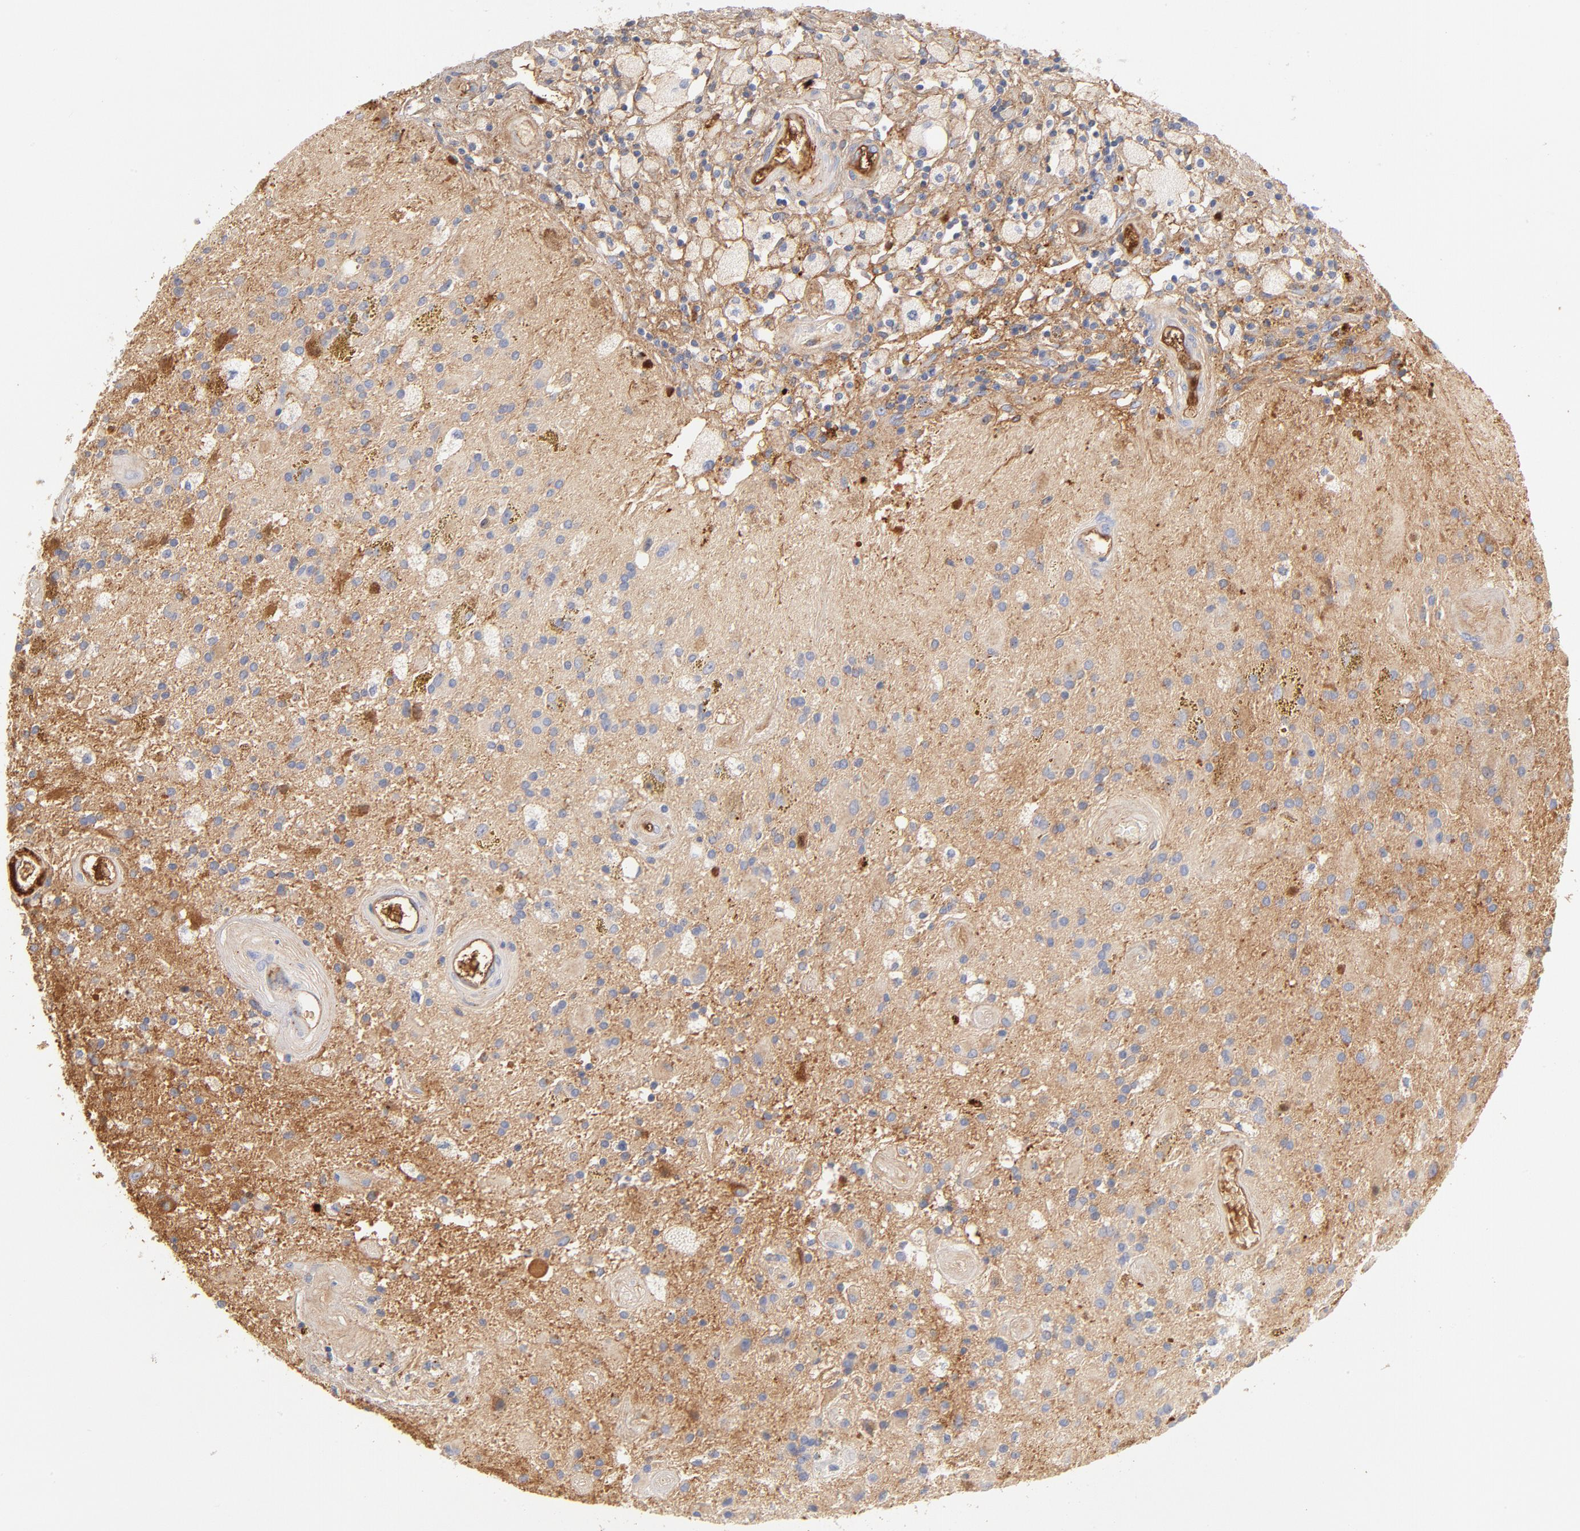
{"staining": {"intensity": "negative", "quantity": "none", "location": "none"}, "tissue": "glioma", "cell_type": "Tumor cells", "image_type": "cancer", "snomed": [{"axis": "morphology", "description": "Glioma, malignant, Low grade"}, {"axis": "topography", "description": "Brain"}], "caption": "Malignant glioma (low-grade) was stained to show a protein in brown. There is no significant positivity in tumor cells.", "gene": "C3", "patient": {"sex": "male", "age": 58}}